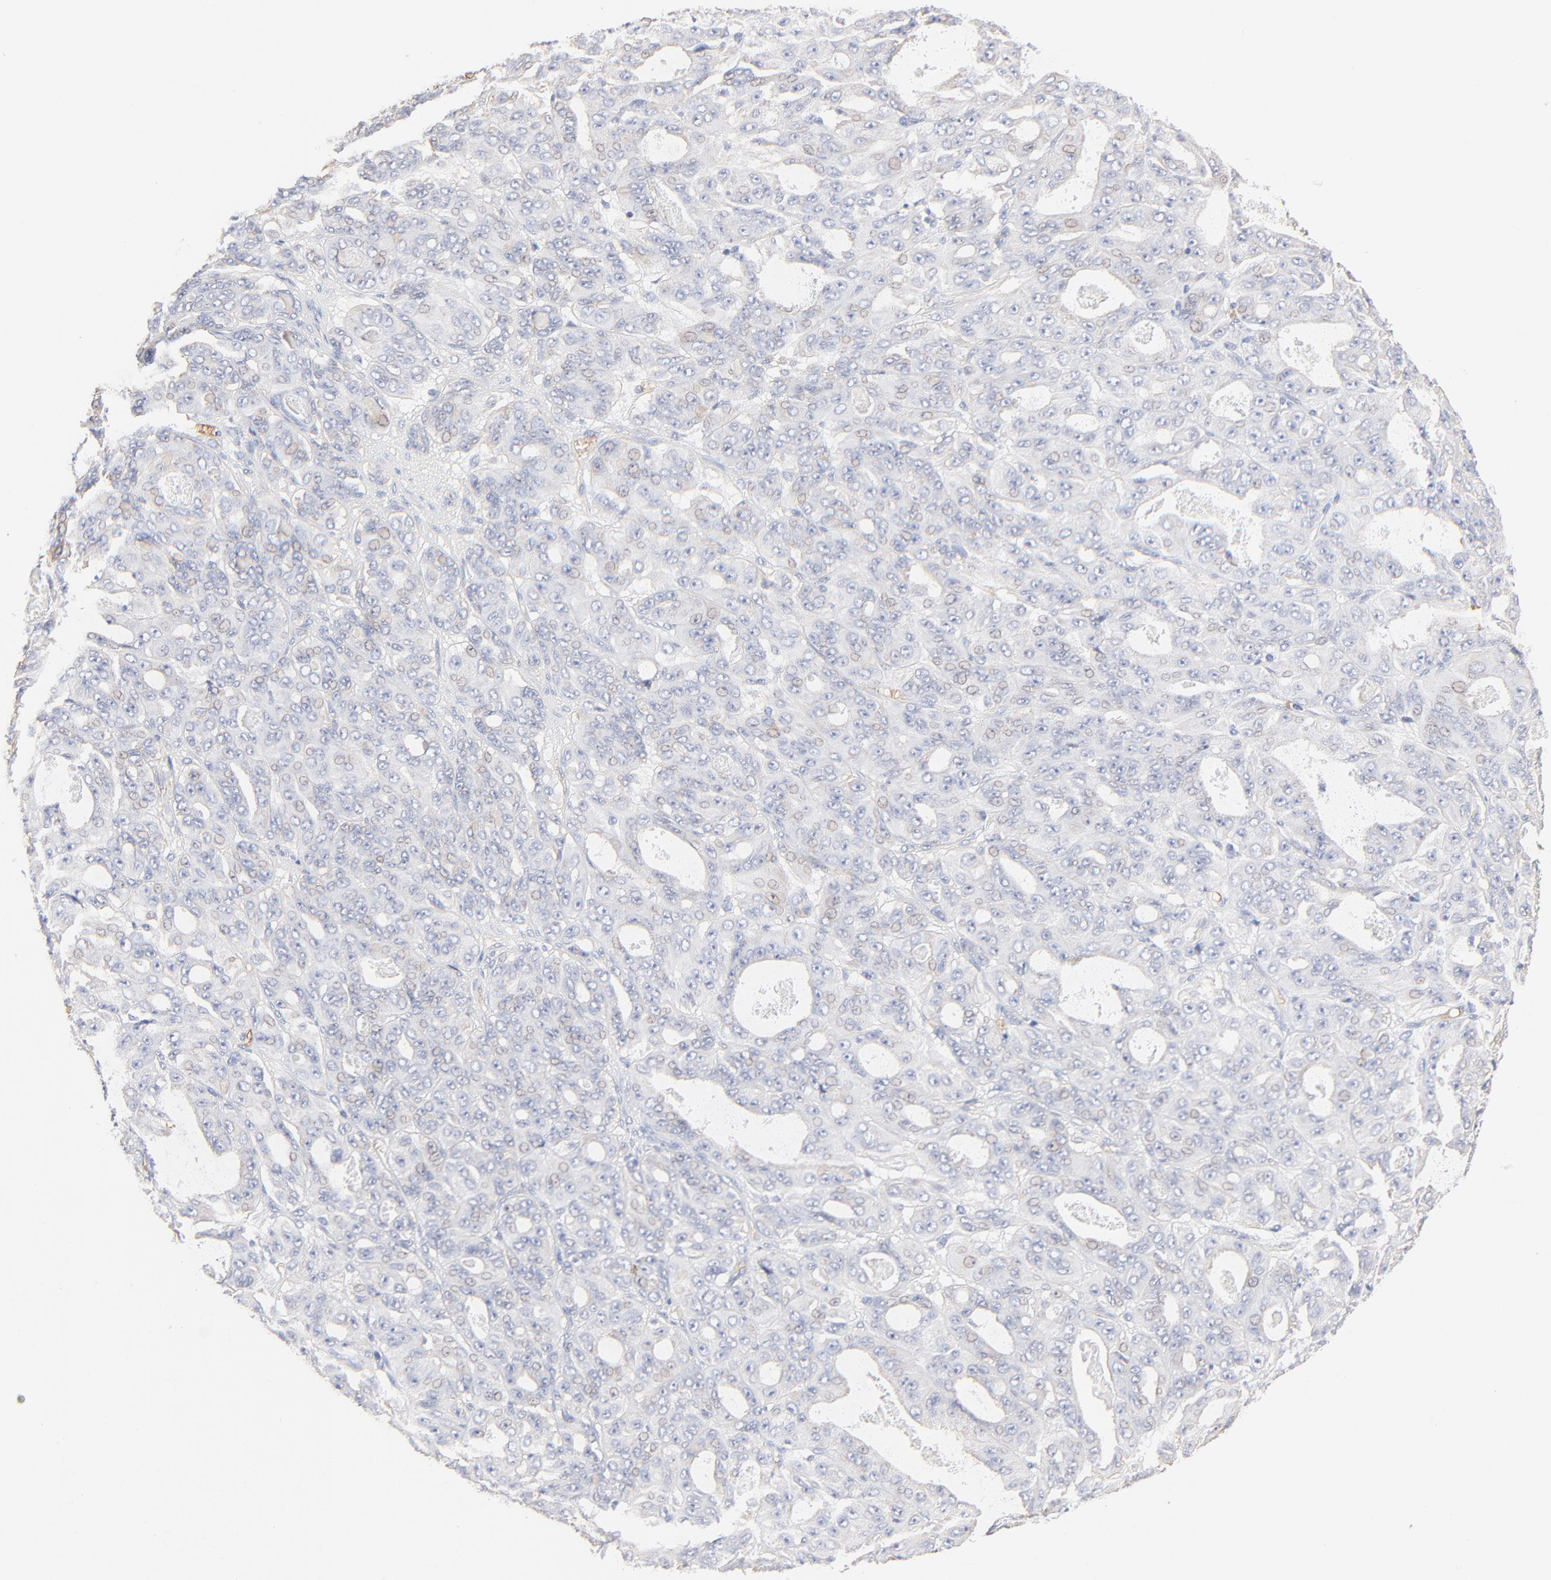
{"staining": {"intensity": "negative", "quantity": "none", "location": "none"}, "tissue": "ovarian cancer", "cell_type": "Tumor cells", "image_type": "cancer", "snomed": [{"axis": "morphology", "description": "Carcinoma, endometroid"}, {"axis": "topography", "description": "Ovary"}], "caption": "IHC of human endometroid carcinoma (ovarian) reveals no expression in tumor cells.", "gene": "SPTB", "patient": {"sex": "female", "age": 61}}